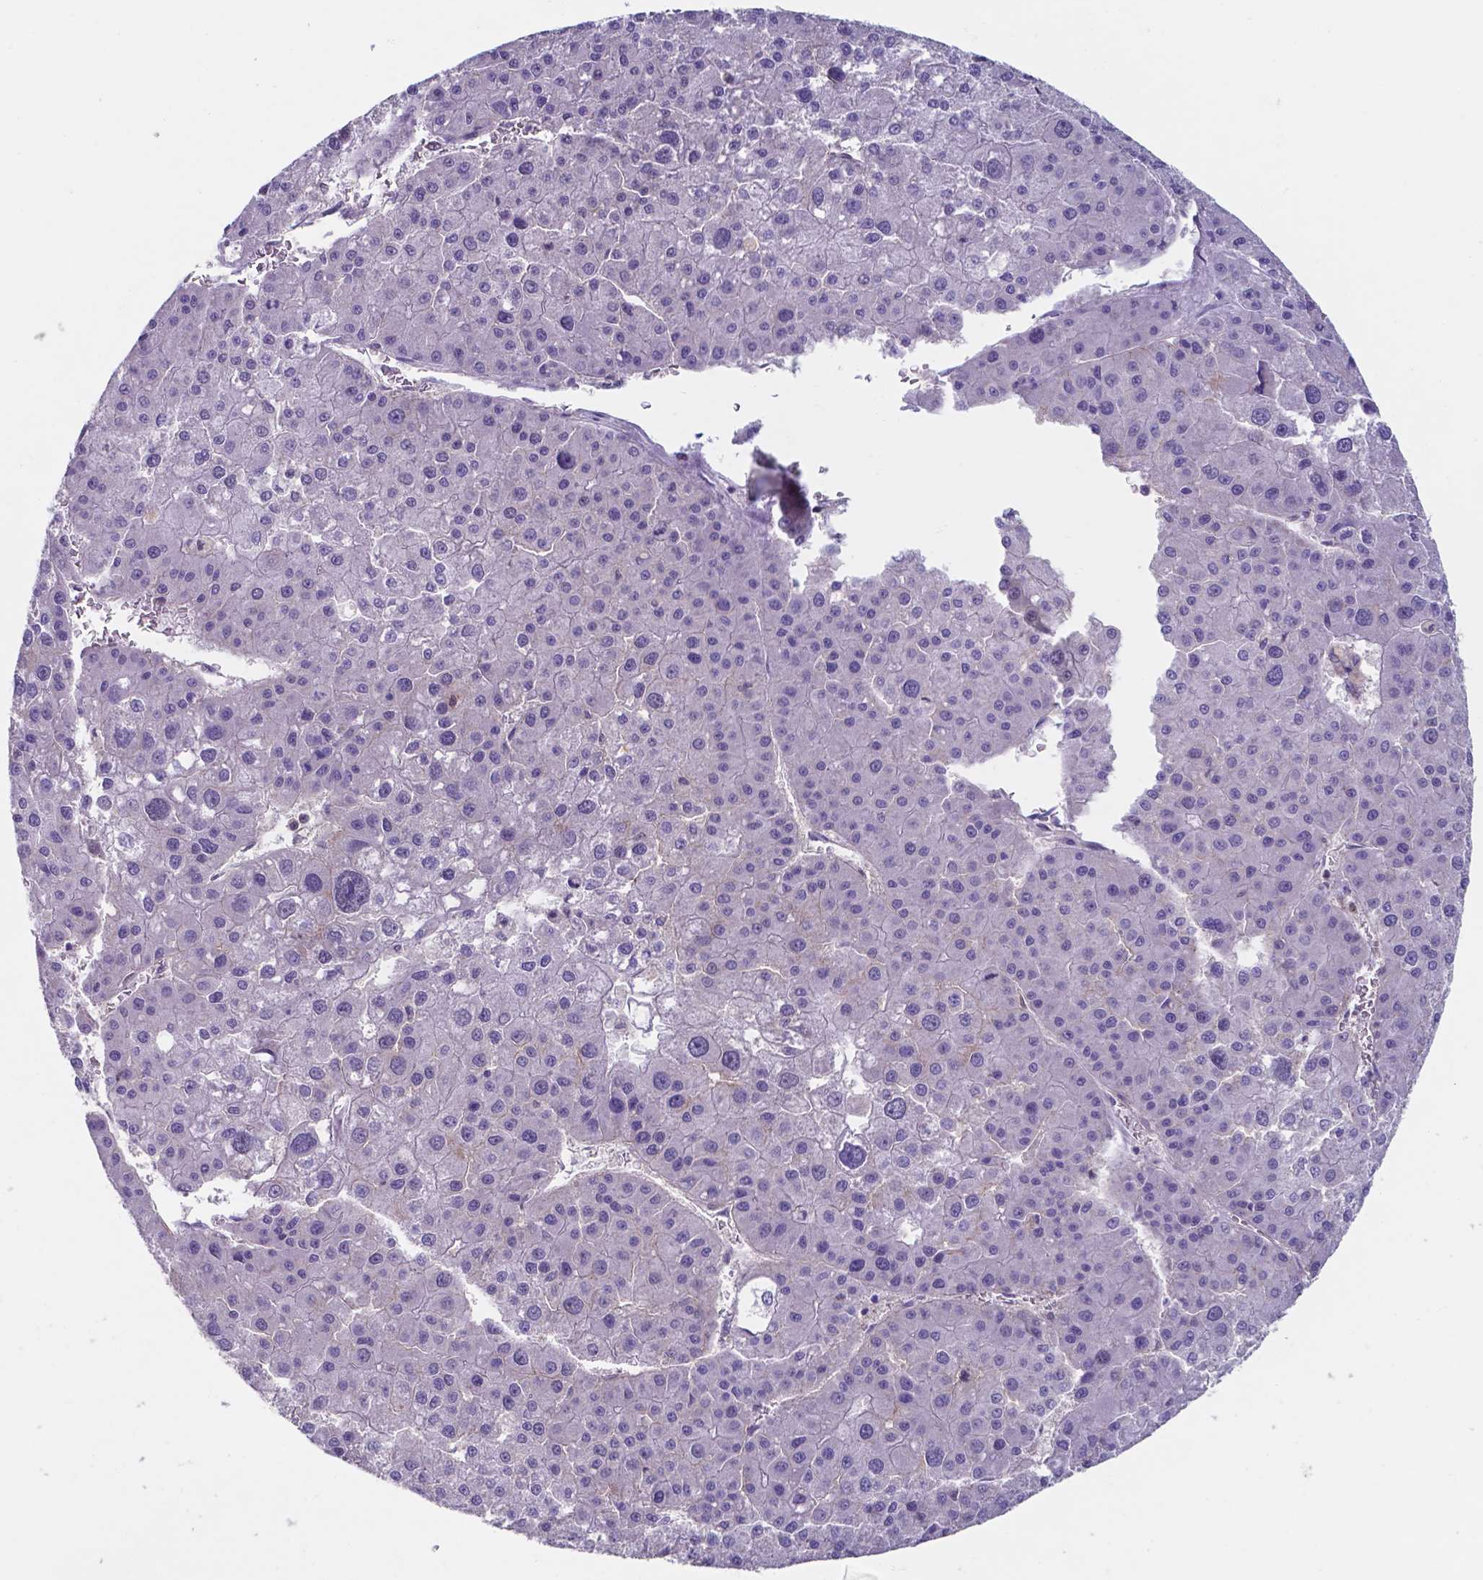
{"staining": {"intensity": "negative", "quantity": "none", "location": "none"}, "tissue": "liver cancer", "cell_type": "Tumor cells", "image_type": "cancer", "snomed": [{"axis": "morphology", "description": "Carcinoma, Hepatocellular, NOS"}, {"axis": "topography", "description": "Liver"}], "caption": "Tumor cells are negative for brown protein staining in hepatocellular carcinoma (liver). Brightfield microscopy of immunohistochemistry (IHC) stained with DAB (brown) and hematoxylin (blue), captured at high magnification.", "gene": "UBE2E2", "patient": {"sex": "male", "age": 73}}